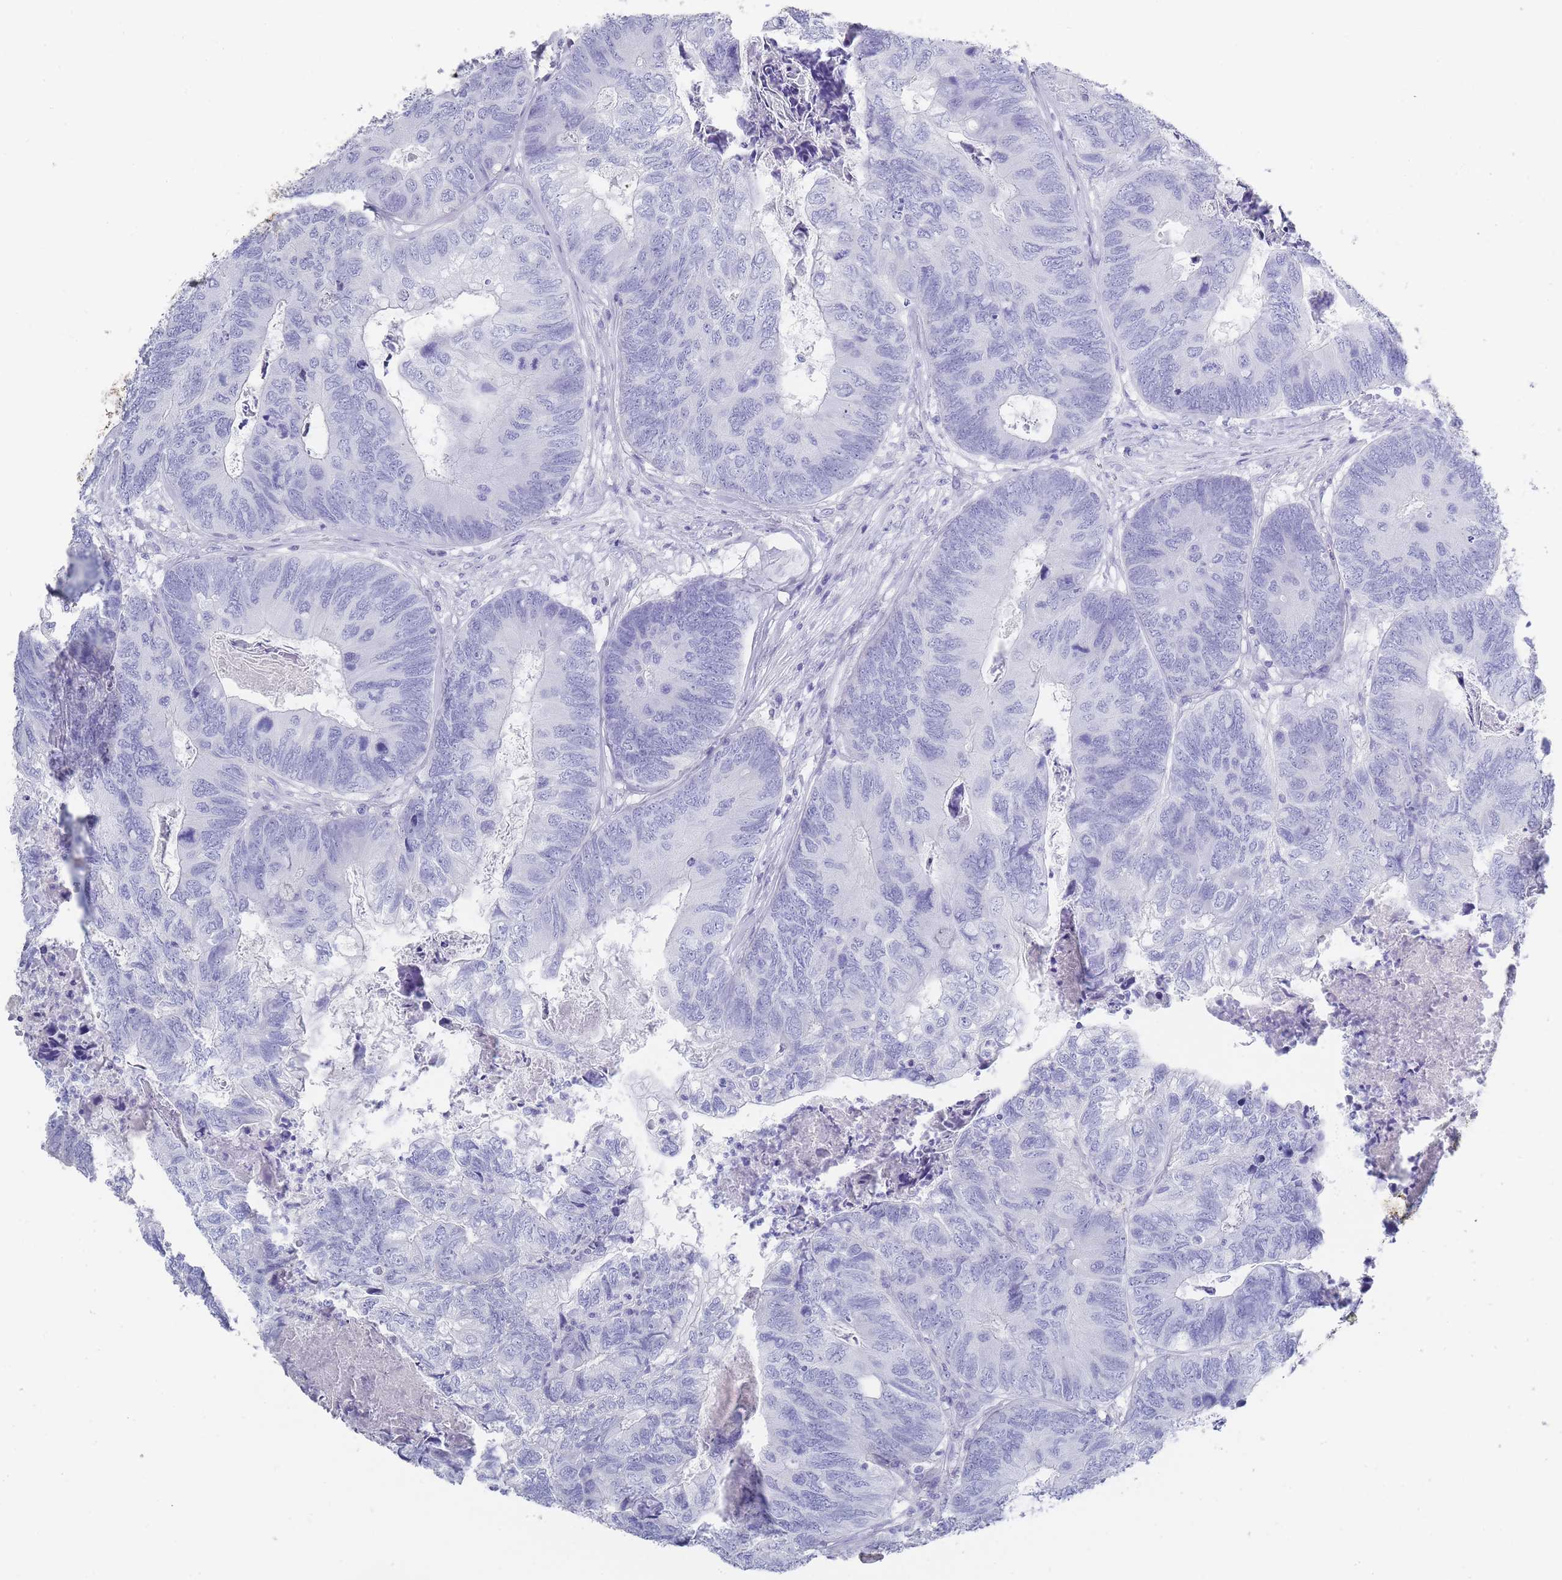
{"staining": {"intensity": "negative", "quantity": "none", "location": "none"}, "tissue": "colorectal cancer", "cell_type": "Tumor cells", "image_type": "cancer", "snomed": [{"axis": "morphology", "description": "Adenocarcinoma, NOS"}, {"axis": "topography", "description": "Colon"}], "caption": "This is an immunohistochemistry (IHC) histopathology image of adenocarcinoma (colorectal). There is no staining in tumor cells.", "gene": "RAB2B", "patient": {"sex": "female", "age": 67}}